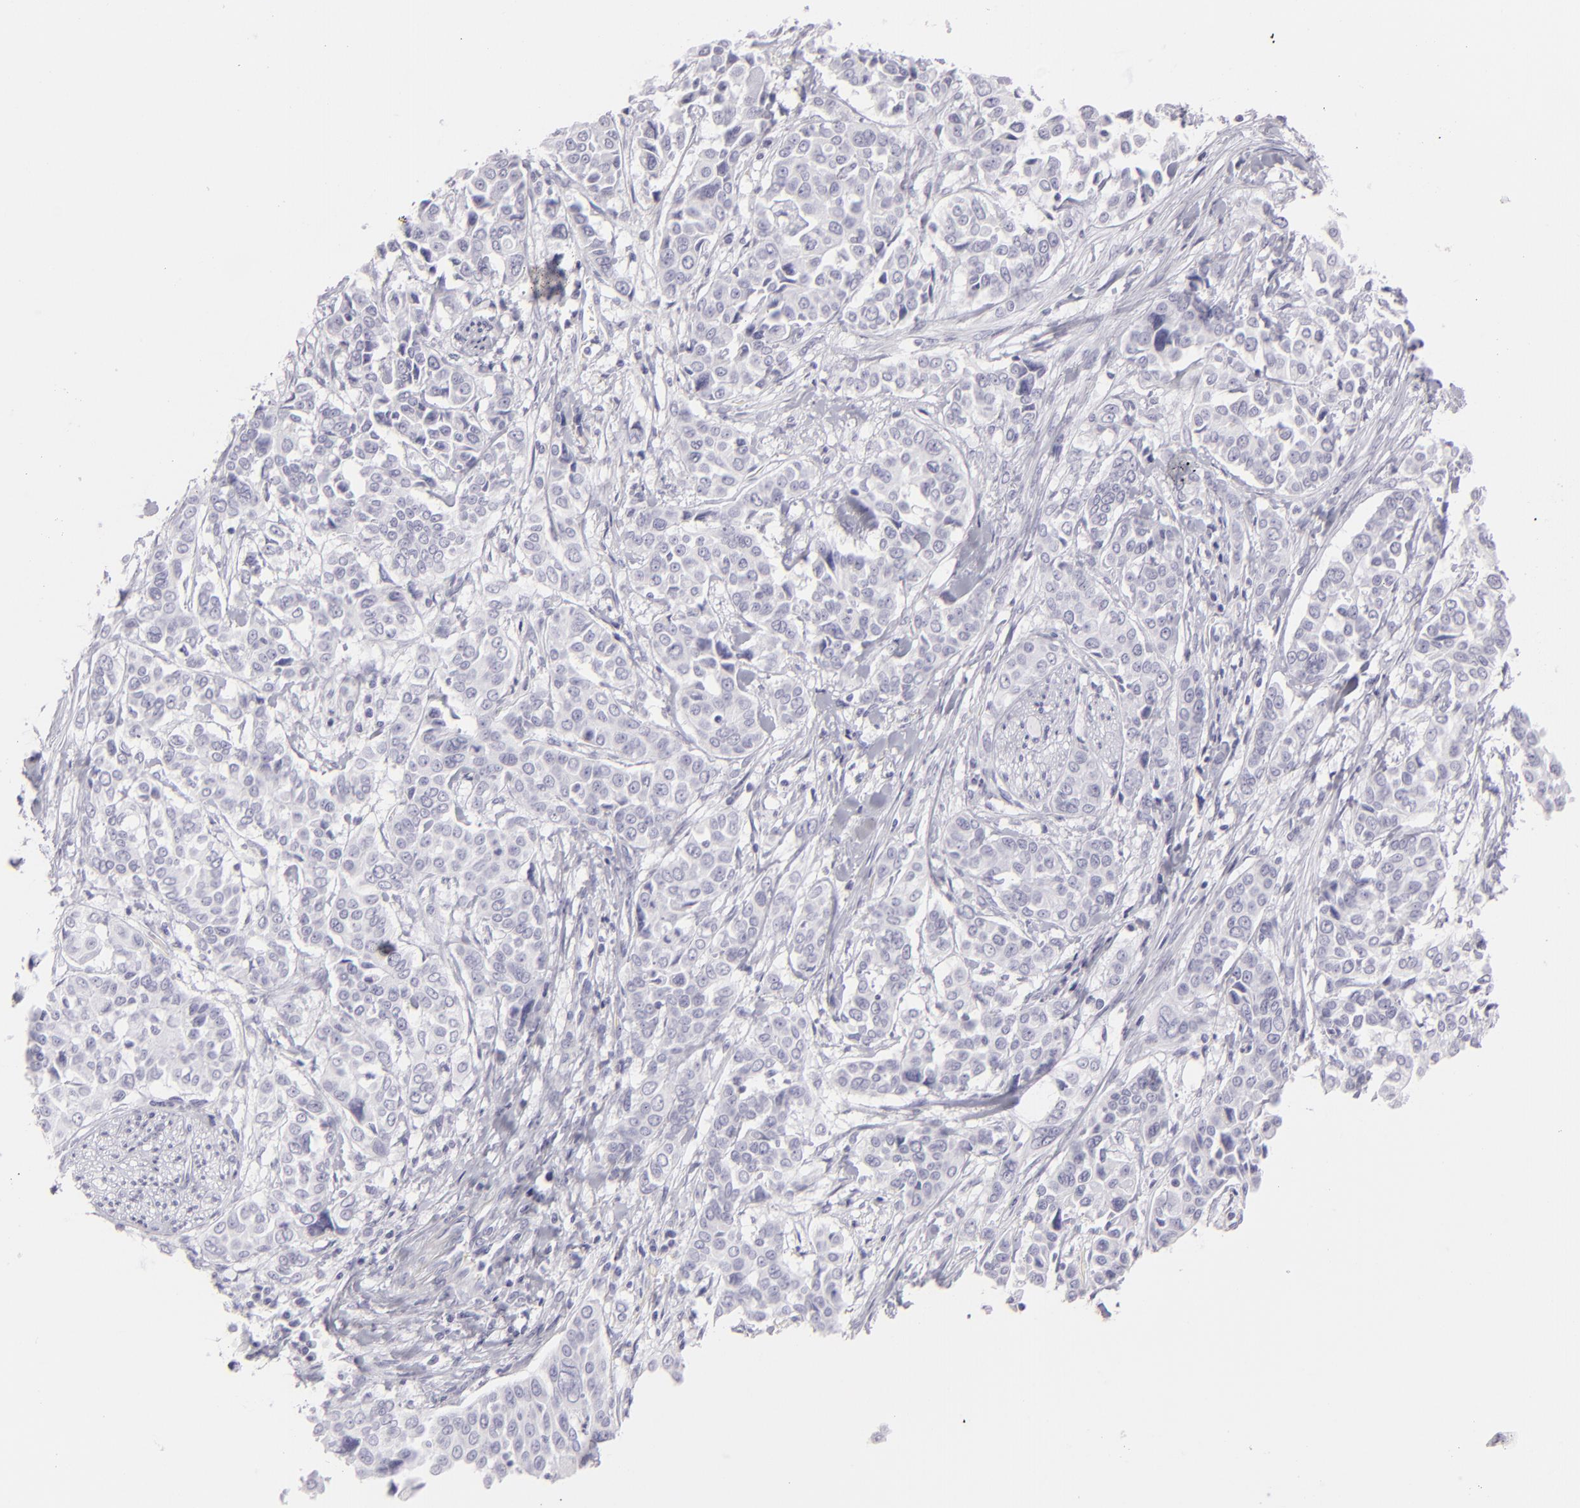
{"staining": {"intensity": "negative", "quantity": "none", "location": "none"}, "tissue": "pancreatic cancer", "cell_type": "Tumor cells", "image_type": "cancer", "snomed": [{"axis": "morphology", "description": "Adenocarcinoma, NOS"}, {"axis": "topography", "description": "Pancreas"}], "caption": "Histopathology image shows no protein staining in tumor cells of pancreatic cancer tissue.", "gene": "FLG", "patient": {"sex": "female", "age": 52}}